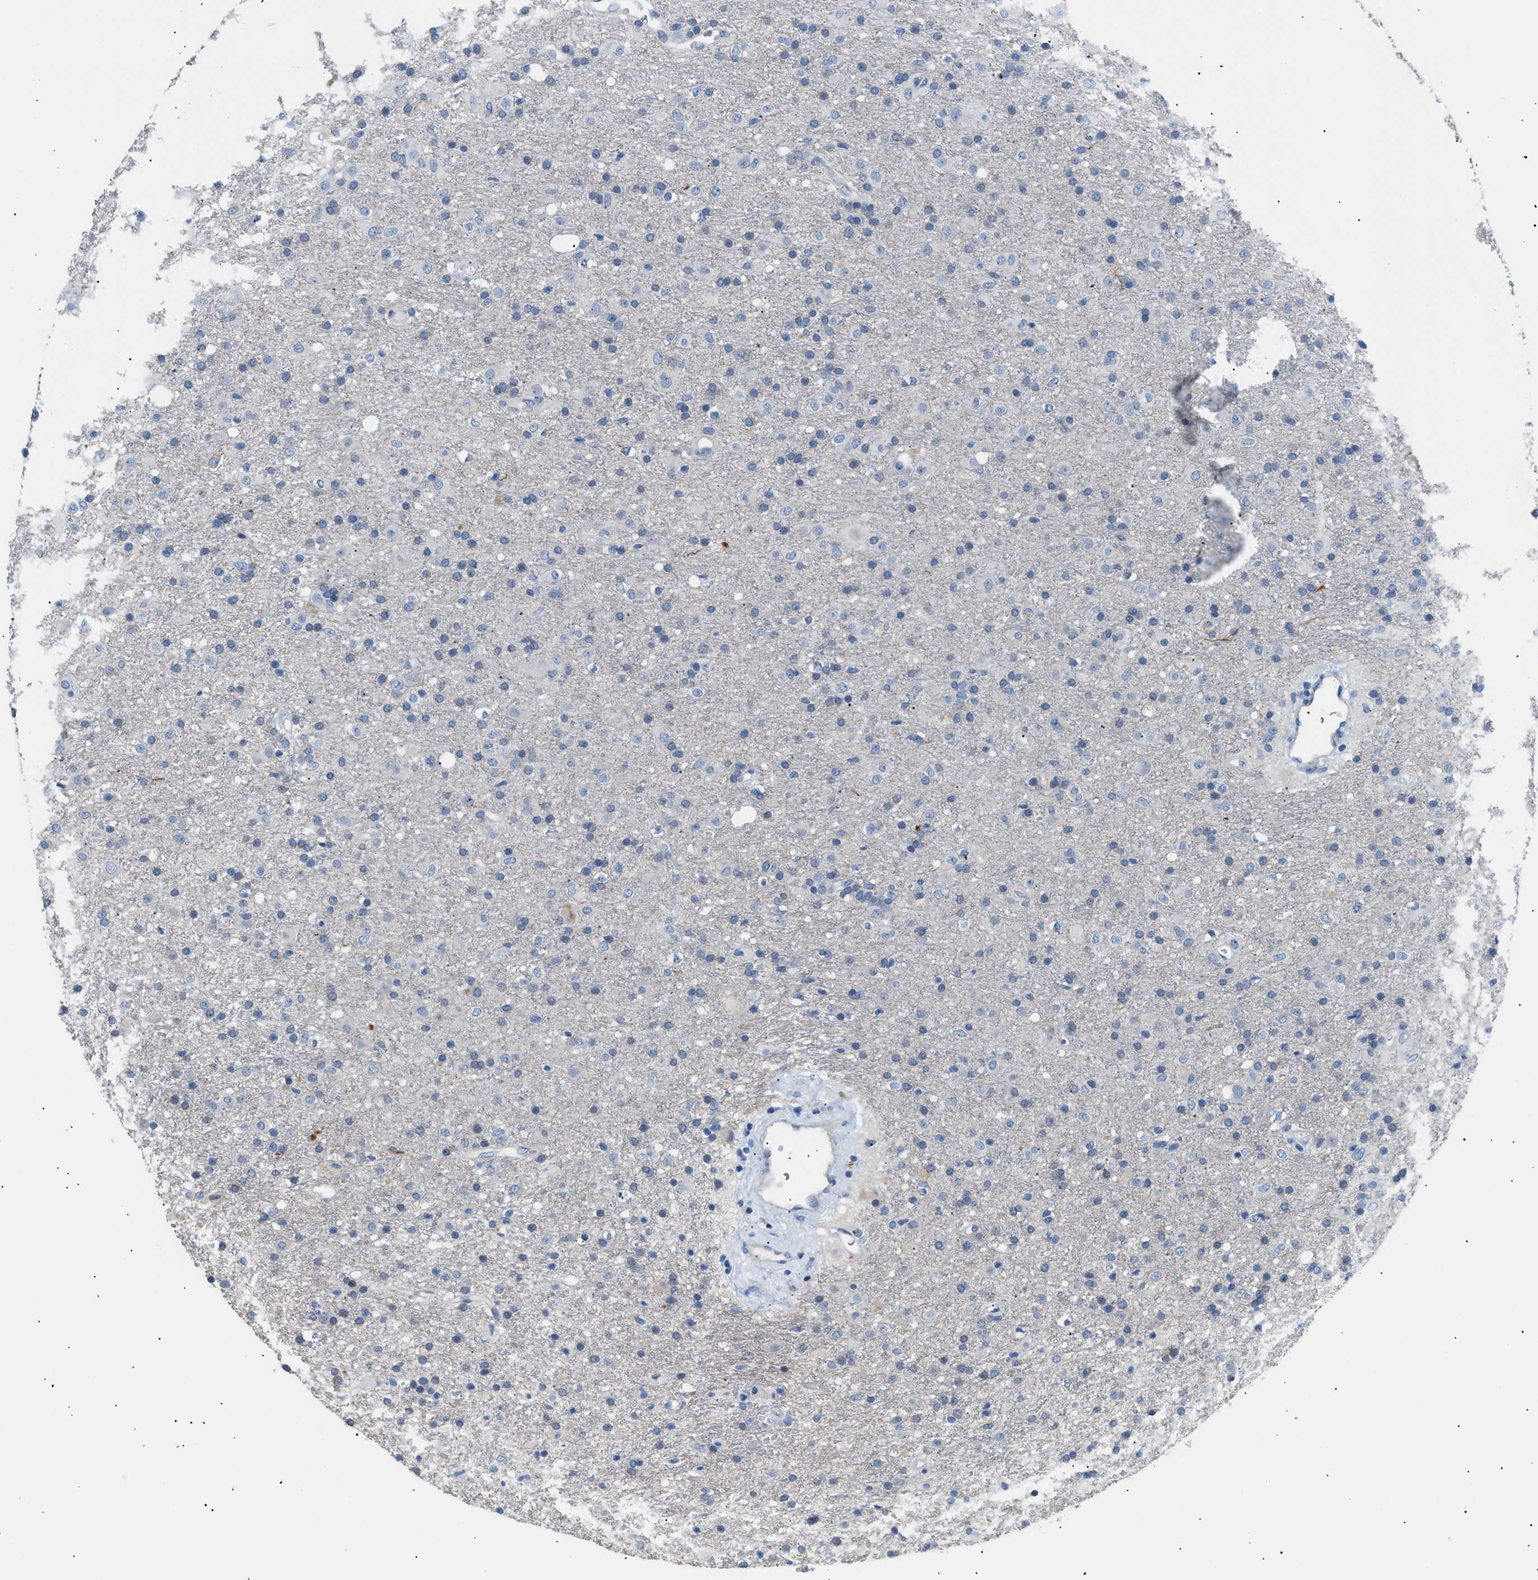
{"staining": {"intensity": "negative", "quantity": "none", "location": "none"}, "tissue": "glioma", "cell_type": "Tumor cells", "image_type": "cancer", "snomed": [{"axis": "morphology", "description": "Glioma, malignant, Low grade"}, {"axis": "topography", "description": "Brain"}], "caption": "An immunohistochemistry photomicrograph of glioma is shown. There is no staining in tumor cells of glioma.", "gene": "ICA1", "patient": {"sex": "male", "age": 65}}